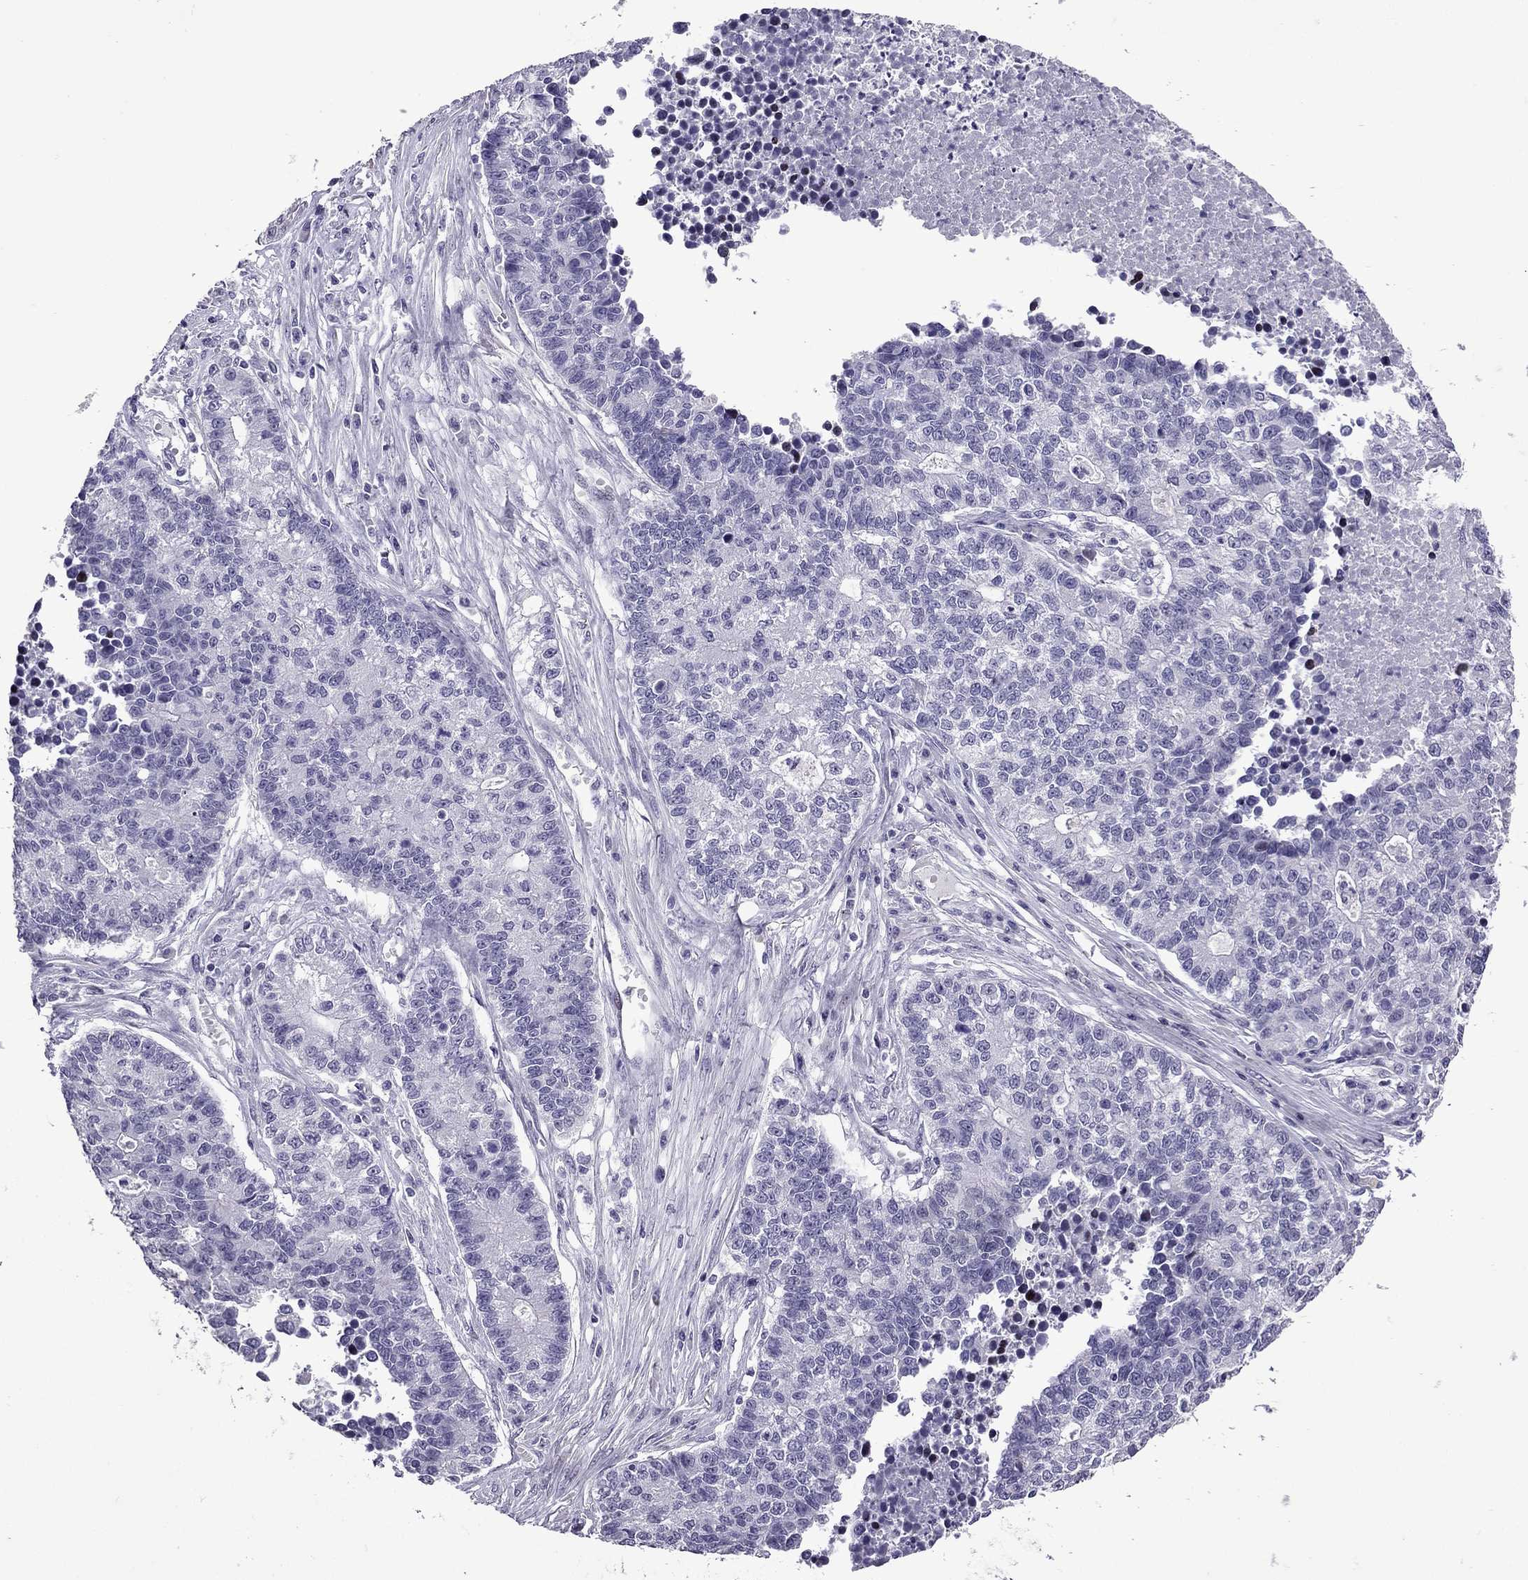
{"staining": {"intensity": "negative", "quantity": "none", "location": "none"}, "tissue": "lung cancer", "cell_type": "Tumor cells", "image_type": "cancer", "snomed": [{"axis": "morphology", "description": "Adenocarcinoma, NOS"}, {"axis": "topography", "description": "Lung"}], "caption": "Immunohistochemistry image of neoplastic tissue: human lung cancer stained with DAB exhibits no significant protein expression in tumor cells.", "gene": "TTN", "patient": {"sex": "male", "age": 57}}